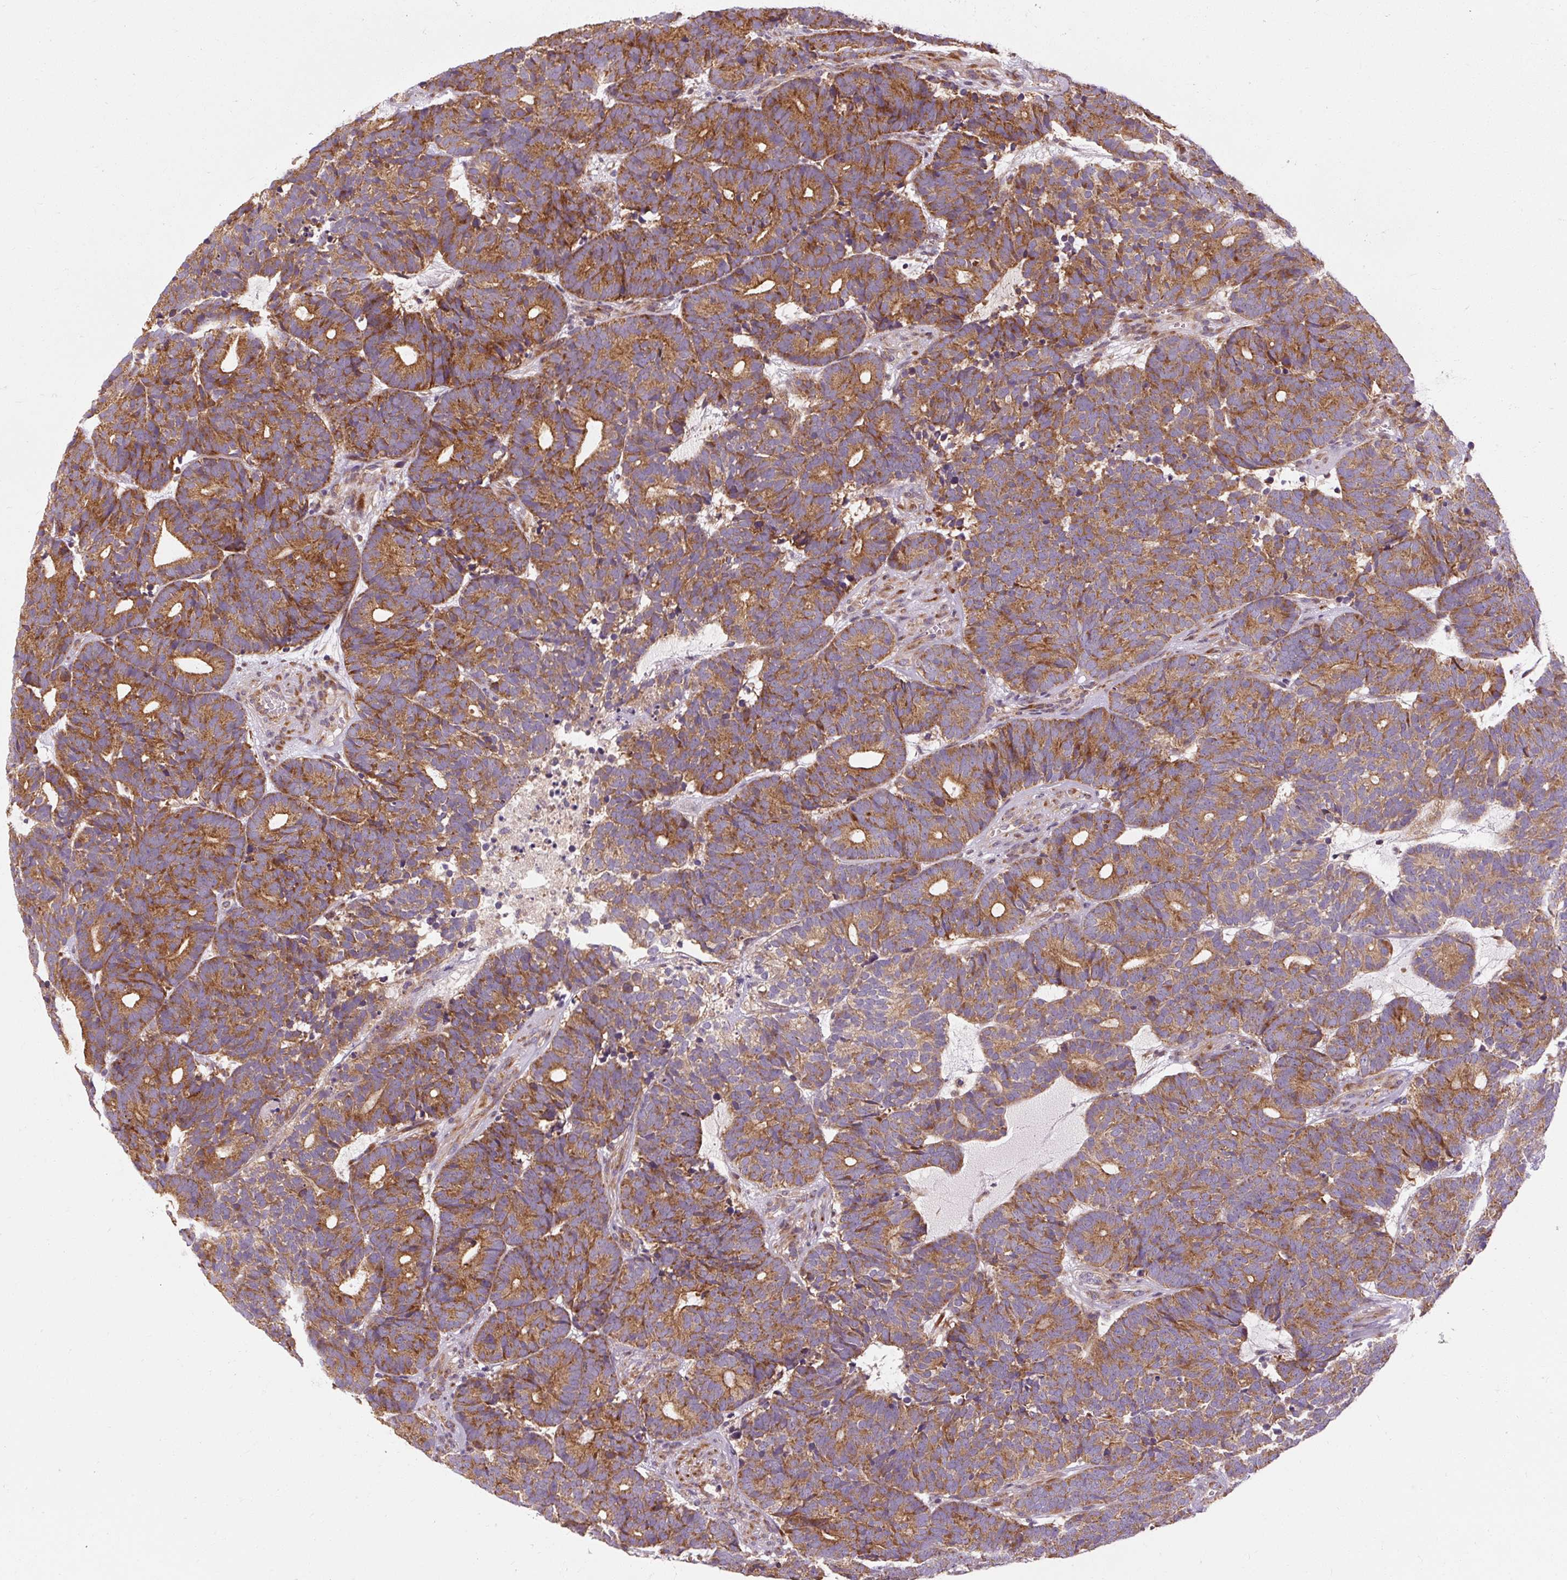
{"staining": {"intensity": "moderate", "quantity": ">75%", "location": "cytoplasmic/membranous"}, "tissue": "head and neck cancer", "cell_type": "Tumor cells", "image_type": "cancer", "snomed": [{"axis": "morphology", "description": "Adenocarcinoma, NOS"}, {"axis": "topography", "description": "Head-Neck"}], "caption": "A medium amount of moderate cytoplasmic/membranous expression is identified in about >75% of tumor cells in head and neck cancer (adenocarcinoma) tissue.", "gene": "PRSS48", "patient": {"sex": "female", "age": 81}}